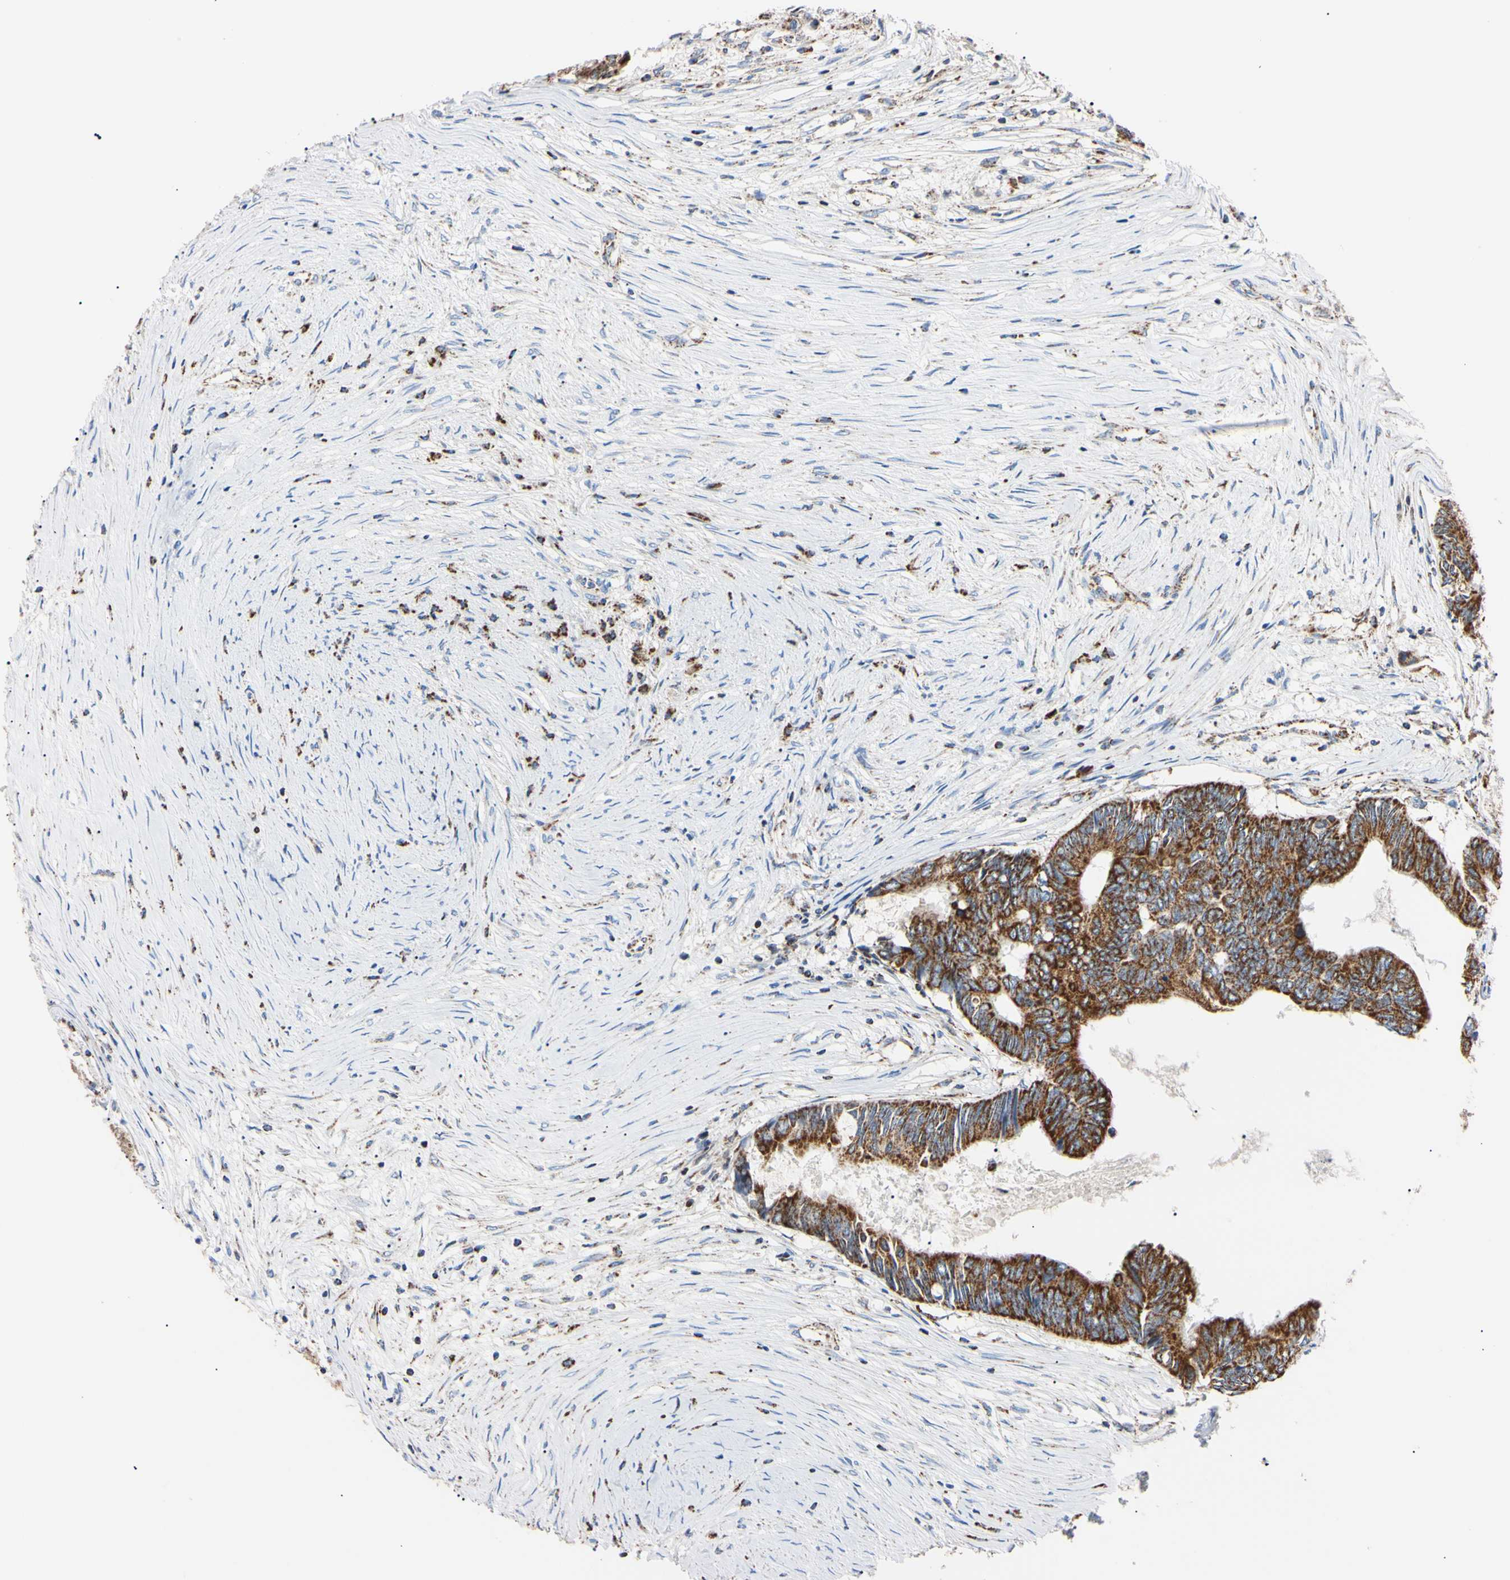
{"staining": {"intensity": "strong", "quantity": ">75%", "location": "cytoplasmic/membranous"}, "tissue": "colorectal cancer", "cell_type": "Tumor cells", "image_type": "cancer", "snomed": [{"axis": "morphology", "description": "Adenocarcinoma, NOS"}, {"axis": "topography", "description": "Rectum"}], "caption": "This is an image of IHC staining of colorectal cancer, which shows strong positivity in the cytoplasmic/membranous of tumor cells.", "gene": "CLPP", "patient": {"sex": "male", "age": 63}}